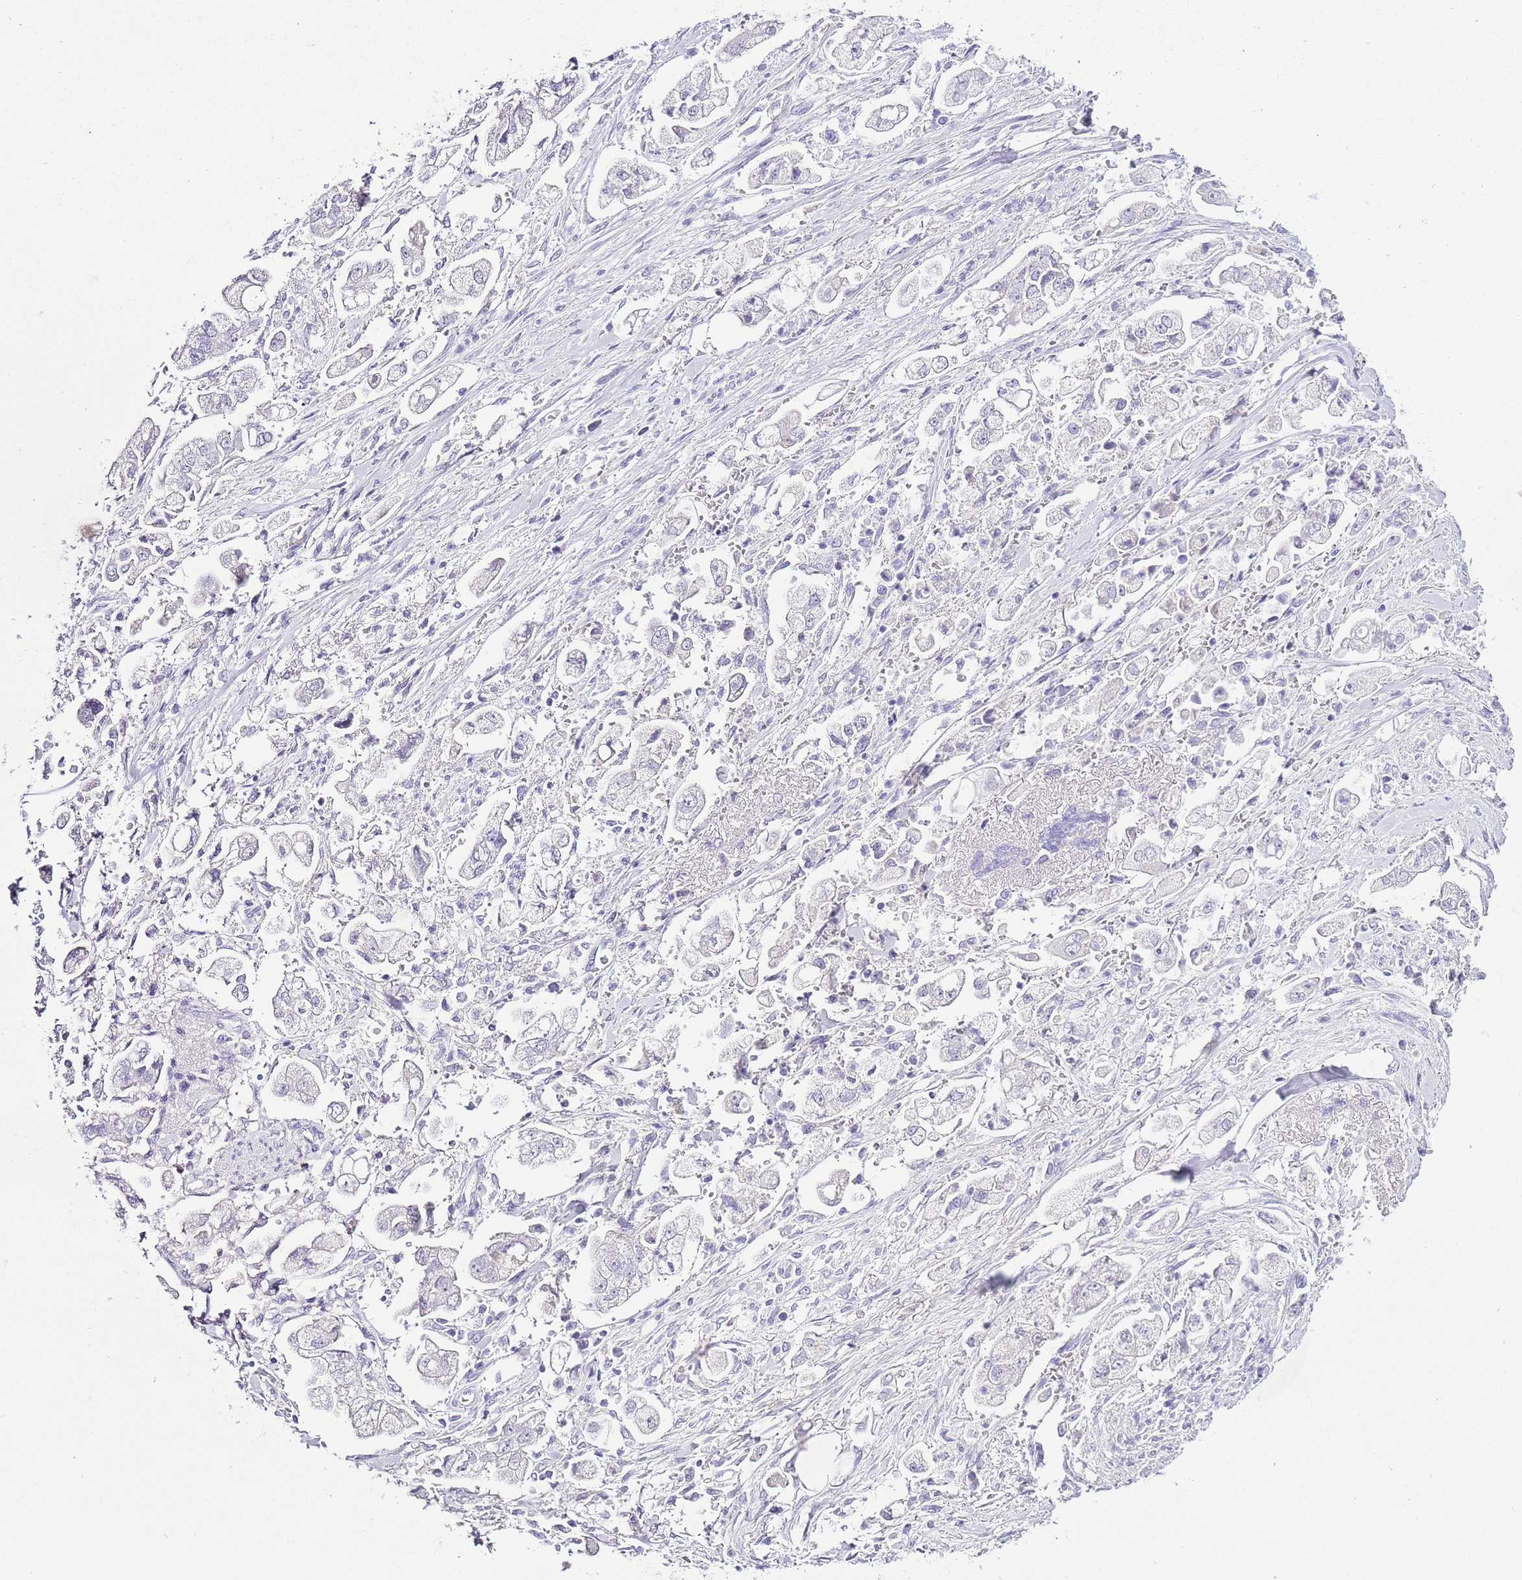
{"staining": {"intensity": "negative", "quantity": "none", "location": "none"}, "tissue": "stomach cancer", "cell_type": "Tumor cells", "image_type": "cancer", "snomed": [{"axis": "morphology", "description": "Adenocarcinoma, NOS"}, {"axis": "topography", "description": "Stomach"}], "caption": "The immunohistochemistry image has no significant expression in tumor cells of stomach adenocarcinoma tissue.", "gene": "DPP4", "patient": {"sex": "male", "age": 62}}